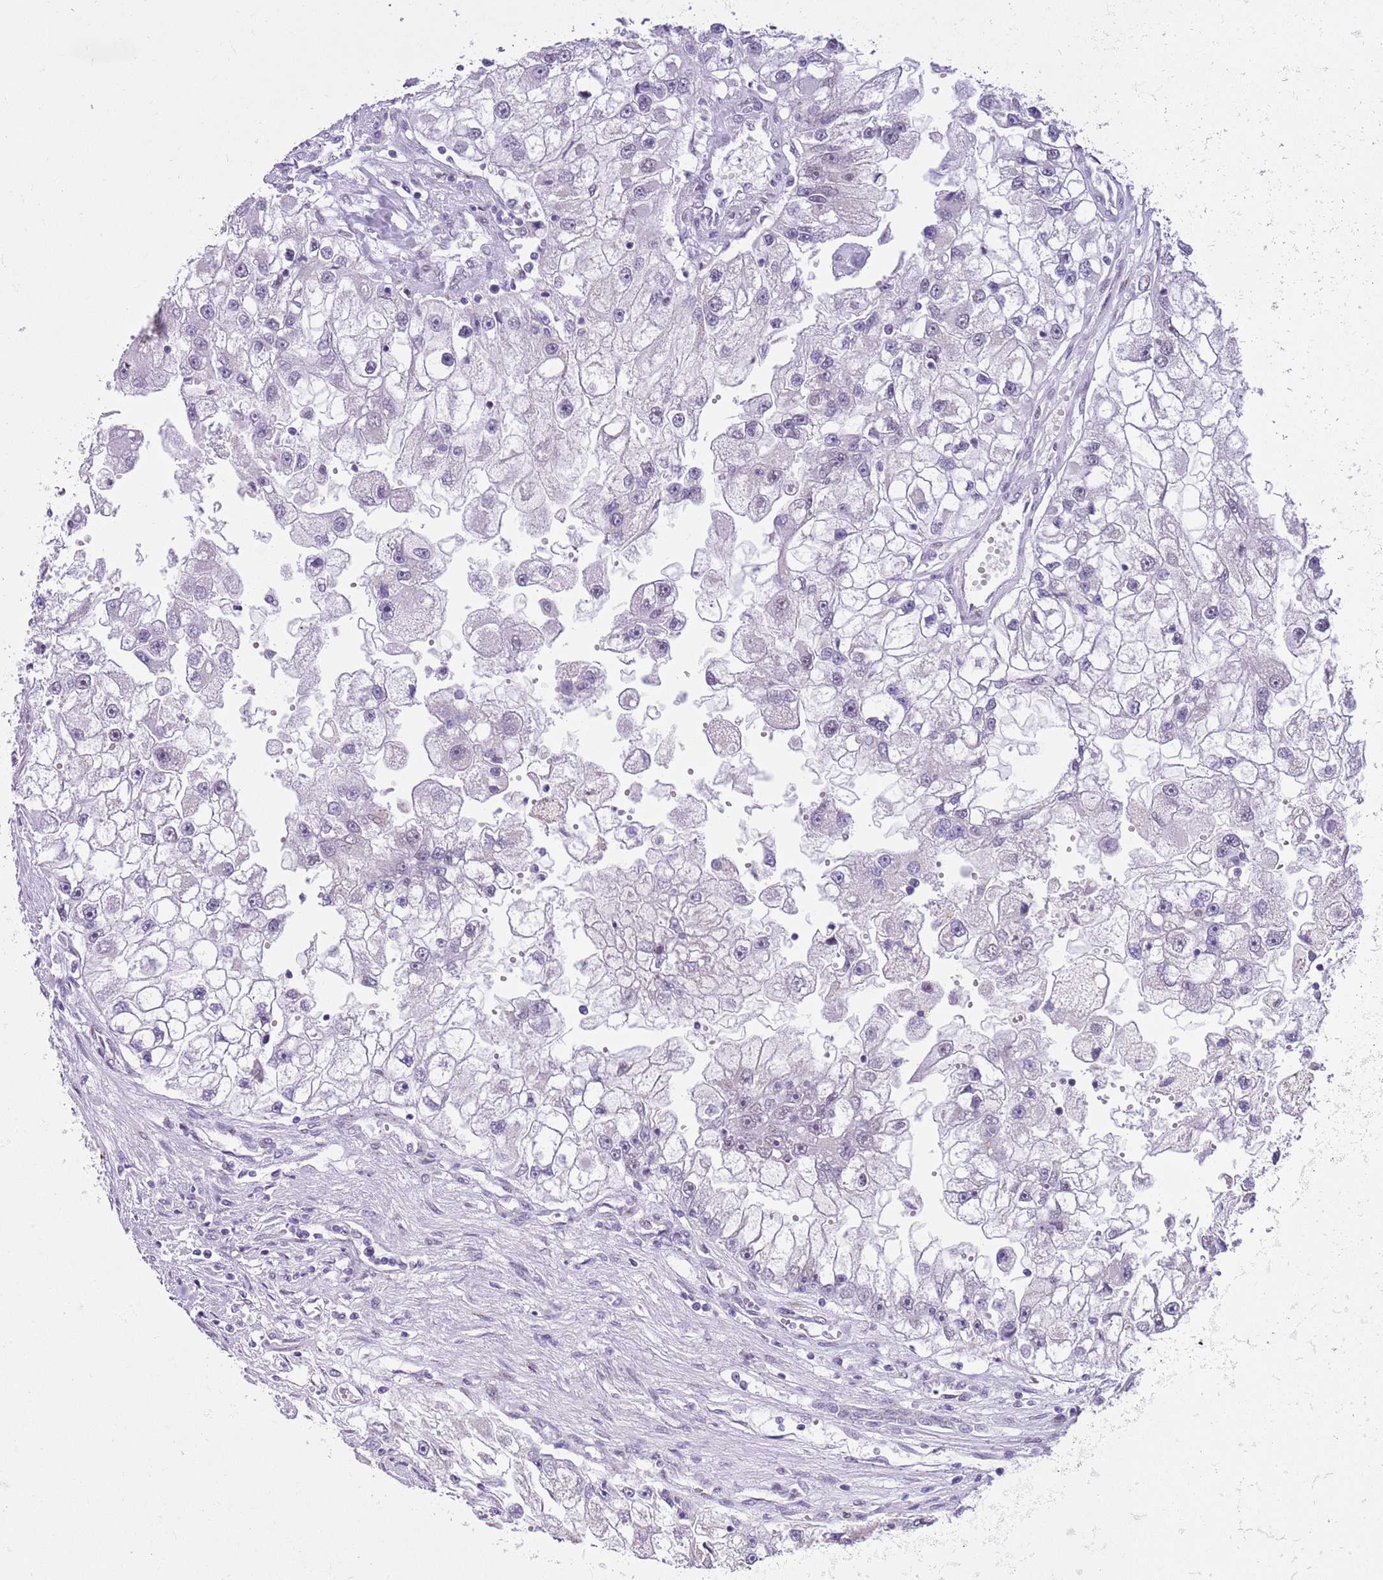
{"staining": {"intensity": "negative", "quantity": "none", "location": "none"}, "tissue": "renal cancer", "cell_type": "Tumor cells", "image_type": "cancer", "snomed": [{"axis": "morphology", "description": "Adenocarcinoma, NOS"}, {"axis": "topography", "description": "Kidney"}], "caption": "The IHC histopathology image has no significant expression in tumor cells of renal cancer (adenocarcinoma) tissue.", "gene": "ZNF576", "patient": {"sex": "male", "age": 63}}